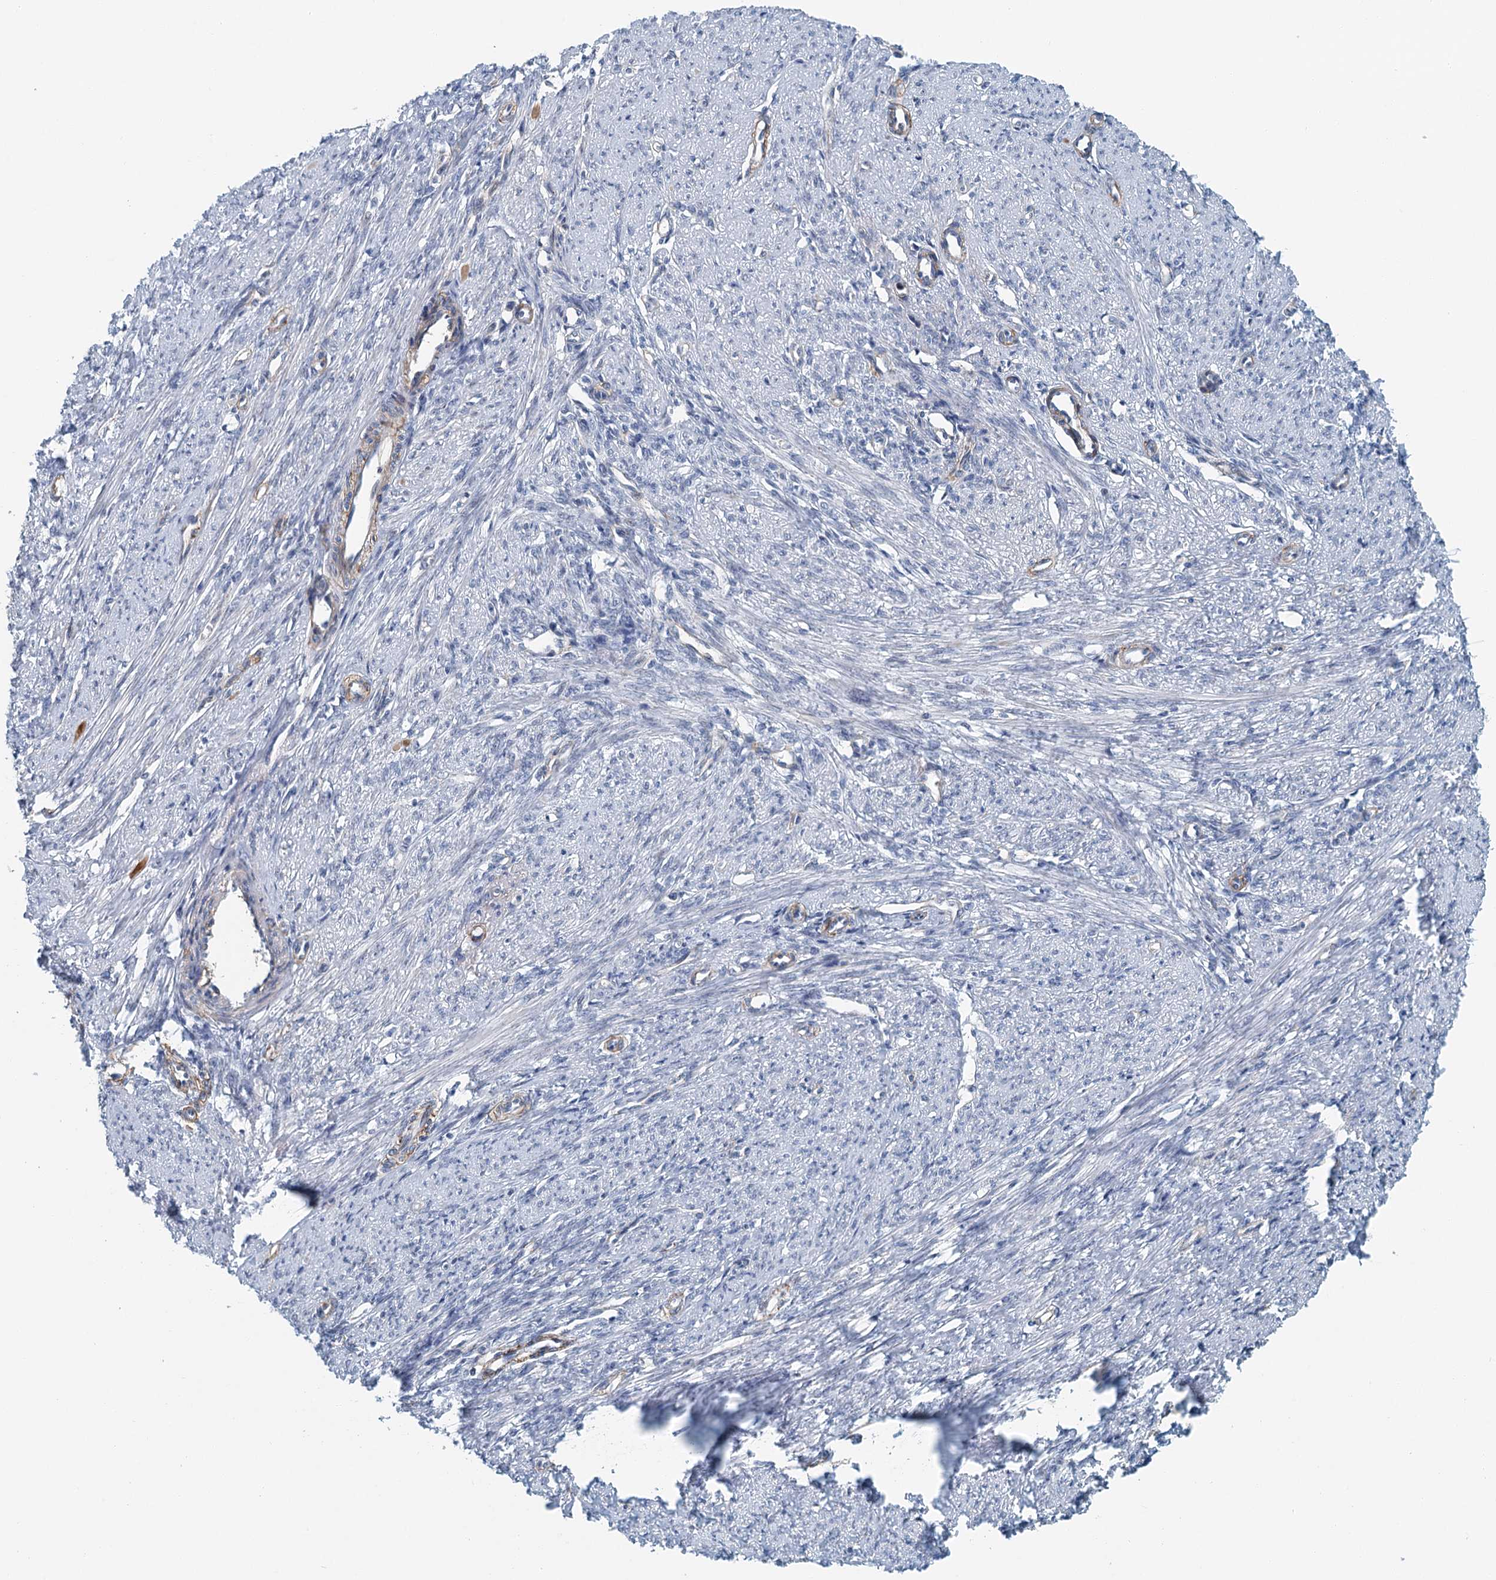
{"staining": {"intensity": "negative", "quantity": "none", "location": "none"}, "tissue": "smooth muscle", "cell_type": "Smooth muscle cells", "image_type": "normal", "snomed": [{"axis": "morphology", "description": "Normal tissue, NOS"}, {"axis": "topography", "description": "Smooth muscle"}, {"axis": "topography", "description": "Uterus"}], "caption": "The photomicrograph exhibits no staining of smooth muscle cells in unremarkable smooth muscle.", "gene": "ZNF527", "patient": {"sex": "female", "age": 59}}